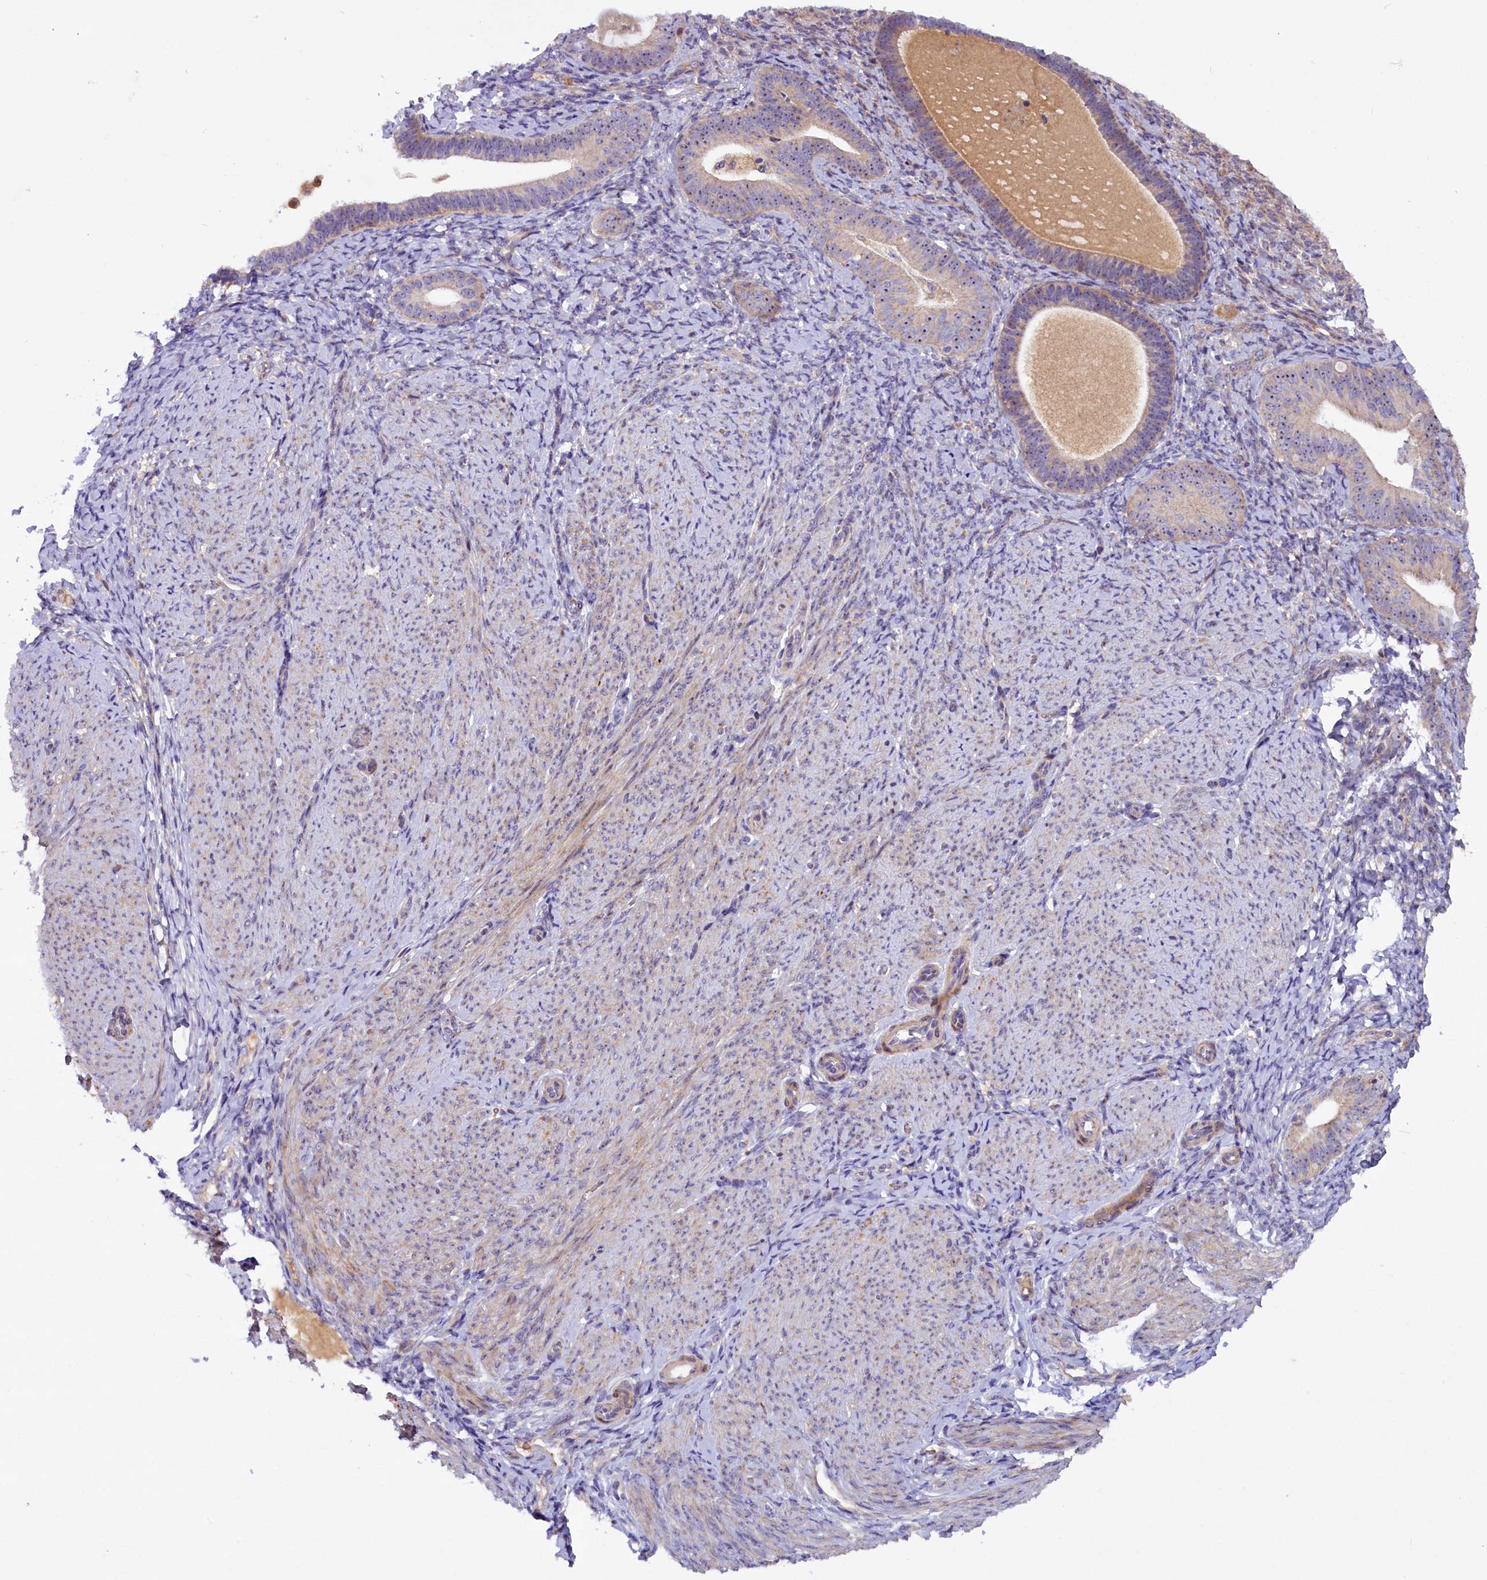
{"staining": {"intensity": "negative", "quantity": "none", "location": "none"}, "tissue": "endometrium", "cell_type": "Cells in endometrial stroma", "image_type": "normal", "snomed": [{"axis": "morphology", "description": "Normal tissue, NOS"}, {"axis": "topography", "description": "Endometrium"}], "caption": "This is an IHC micrograph of unremarkable endometrium. There is no expression in cells in endometrial stroma.", "gene": "FRY", "patient": {"sex": "female", "age": 65}}